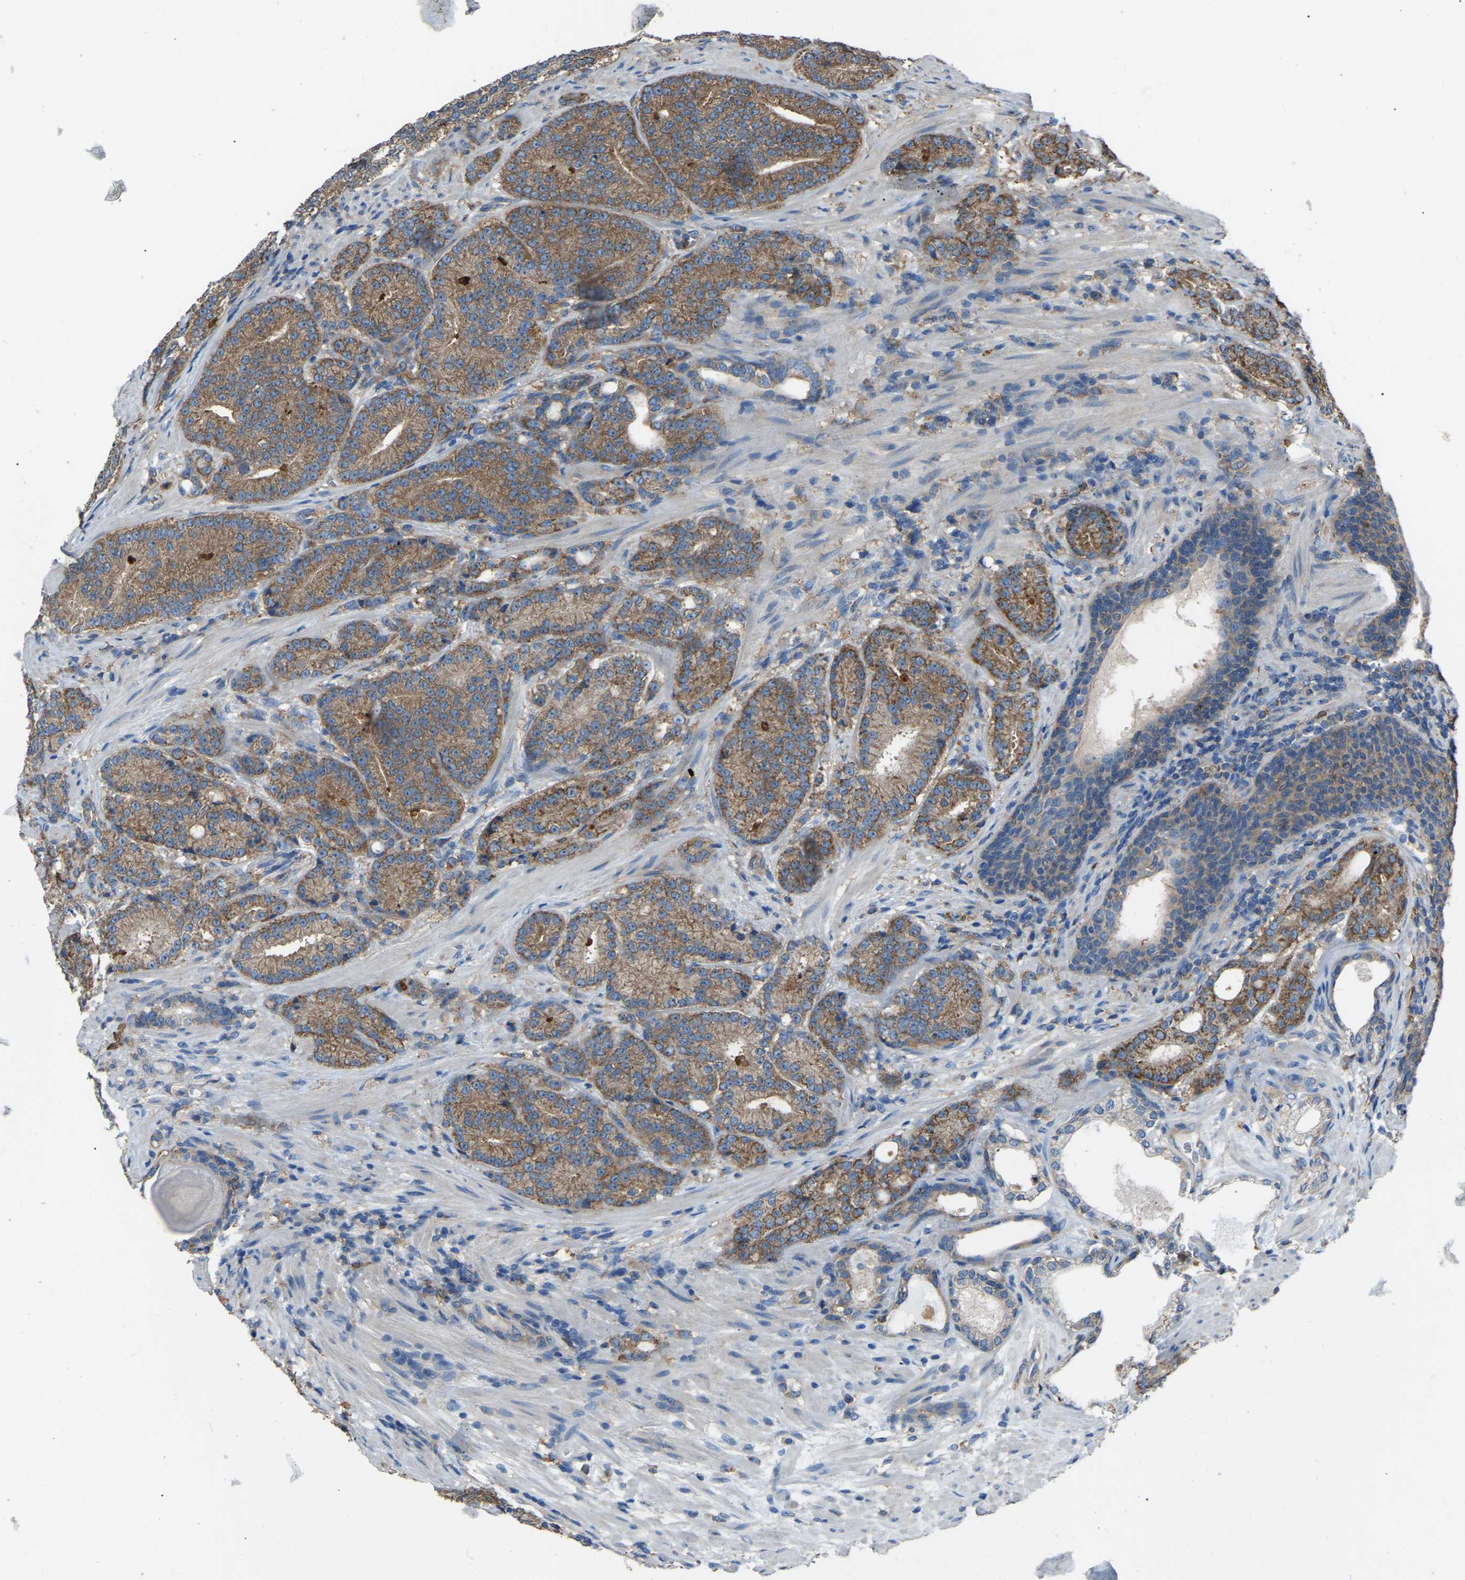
{"staining": {"intensity": "moderate", "quantity": ">75%", "location": "cytoplasmic/membranous"}, "tissue": "prostate cancer", "cell_type": "Tumor cells", "image_type": "cancer", "snomed": [{"axis": "morphology", "description": "Adenocarcinoma, High grade"}, {"axis": "topography", "description": "Prostate"}], "caption": "Prostate cancer (adenocarcinoma (high-grade)) was stained to show a protein in brown. There is medium levels of moderate cytoplasmic/membranous expression in about >75% of tumor cells.", "gene": "AIMP1", "patient": {"sex": "male", "age": 61}}